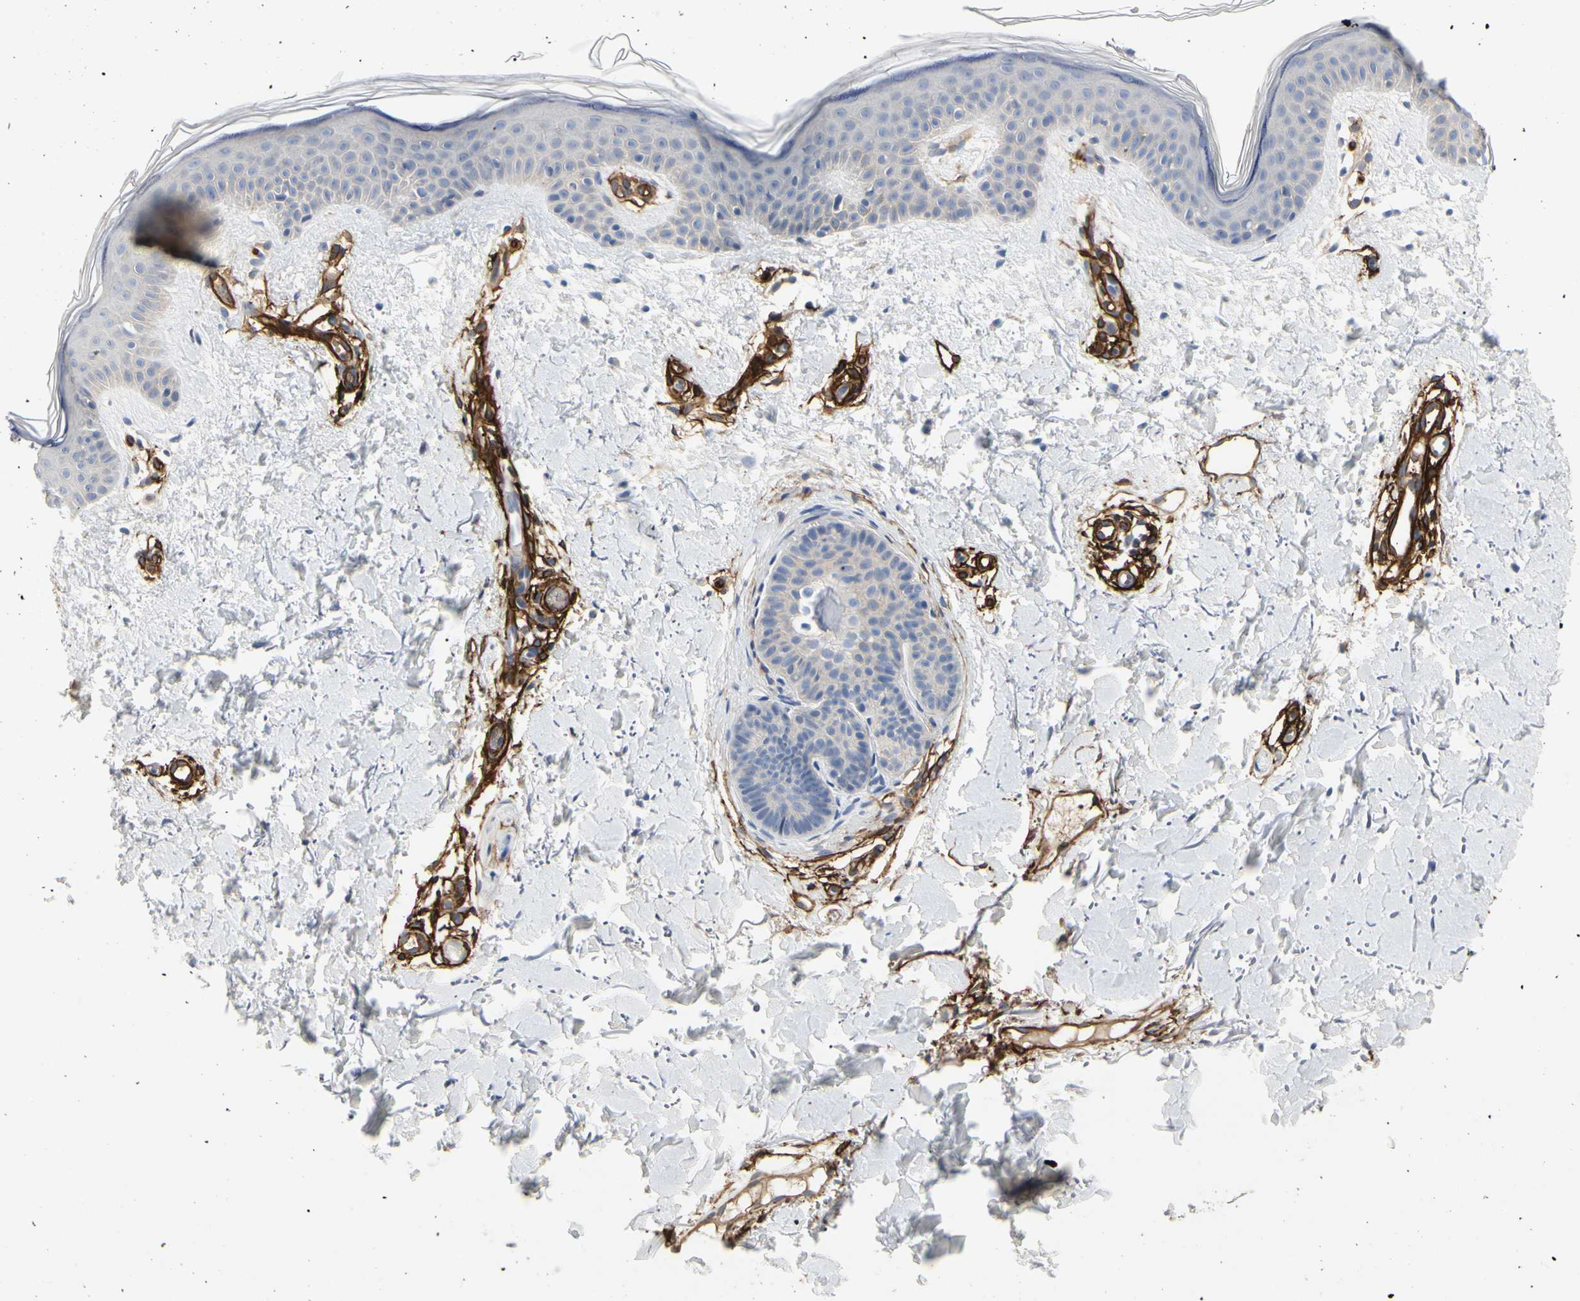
{"staining": {"intensity": "negative", "quantity": "none", "location": "none"}, "tissue": "skin", "cell_type": "Fibroblasts", "image_type": "normal", "snomed": [{"axis": "morphology", "description": "Normal tissue, NOS"}, {"axis": "topography", "description": "Skin"}], "caption": "Fibroblasts are negative for protein expression in unremarkable human skin. The staining is performed using DAB (3,3'-diaminobenzidine) brown chromogen with nuclei counter-stained in using hematoxylin.", "gene": "GGT5", "patient": {"sex": "female", "age": 56}}